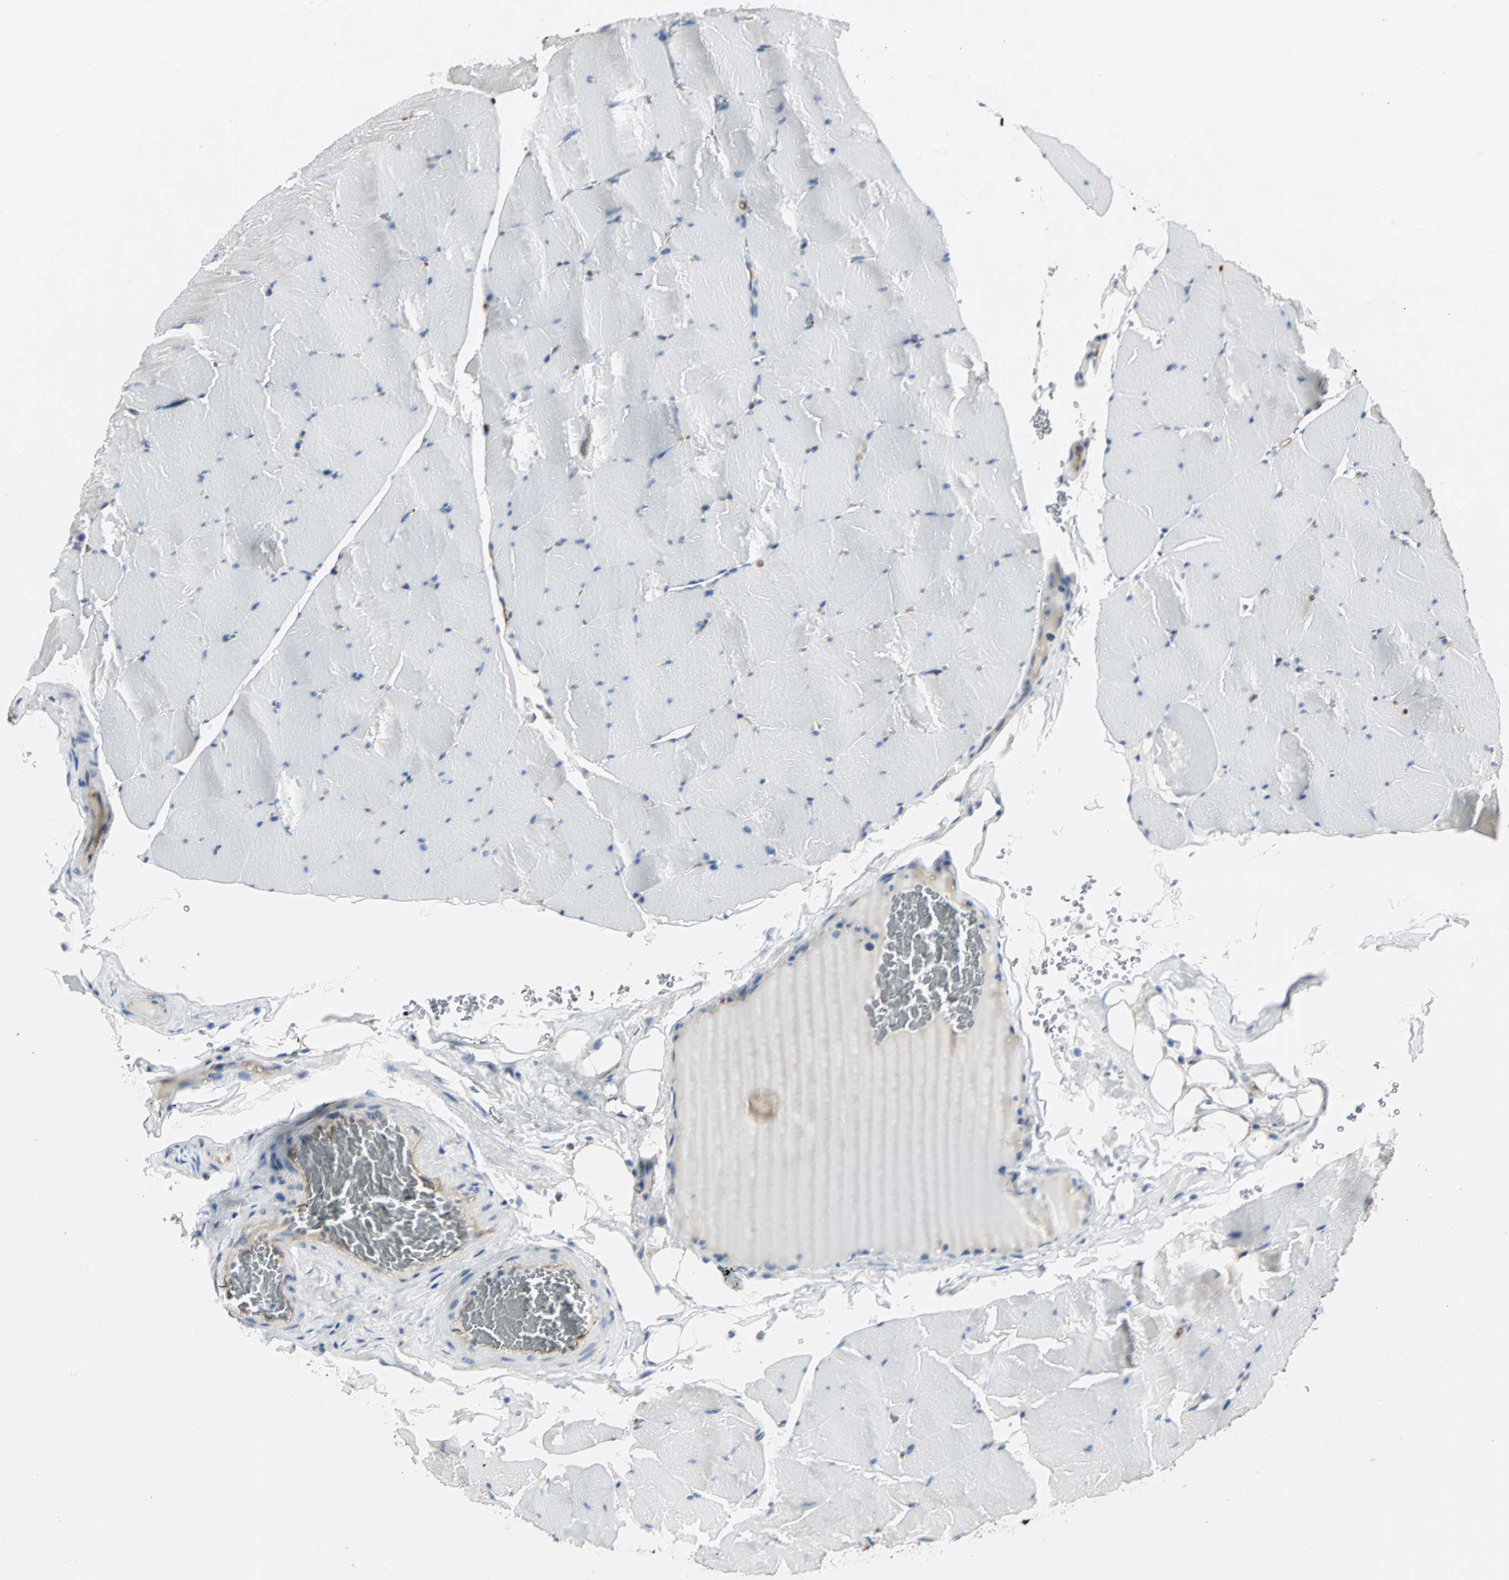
{"staining": {"intensity": "negative", "quantity": "none", "location": "none"}, "tissue": "skeletal muscle", "cell_type": "Myocytes", "image_type": "normal", "snomed": [{"axis": "morphology", "description": "Normal tissue, NOS"}, {"axis": "topography", "description": "Skeletal muscle"}], "caption": "Immunohistochemical staining of benign human skeletal muscle shows no significant positivity in myocytes. (DAB (3,3'-diaminobenzidine) immunohistochemistry, high magnification).", "gene": "CHRNB1", "patient": {"sex": "male", "age": 62}}